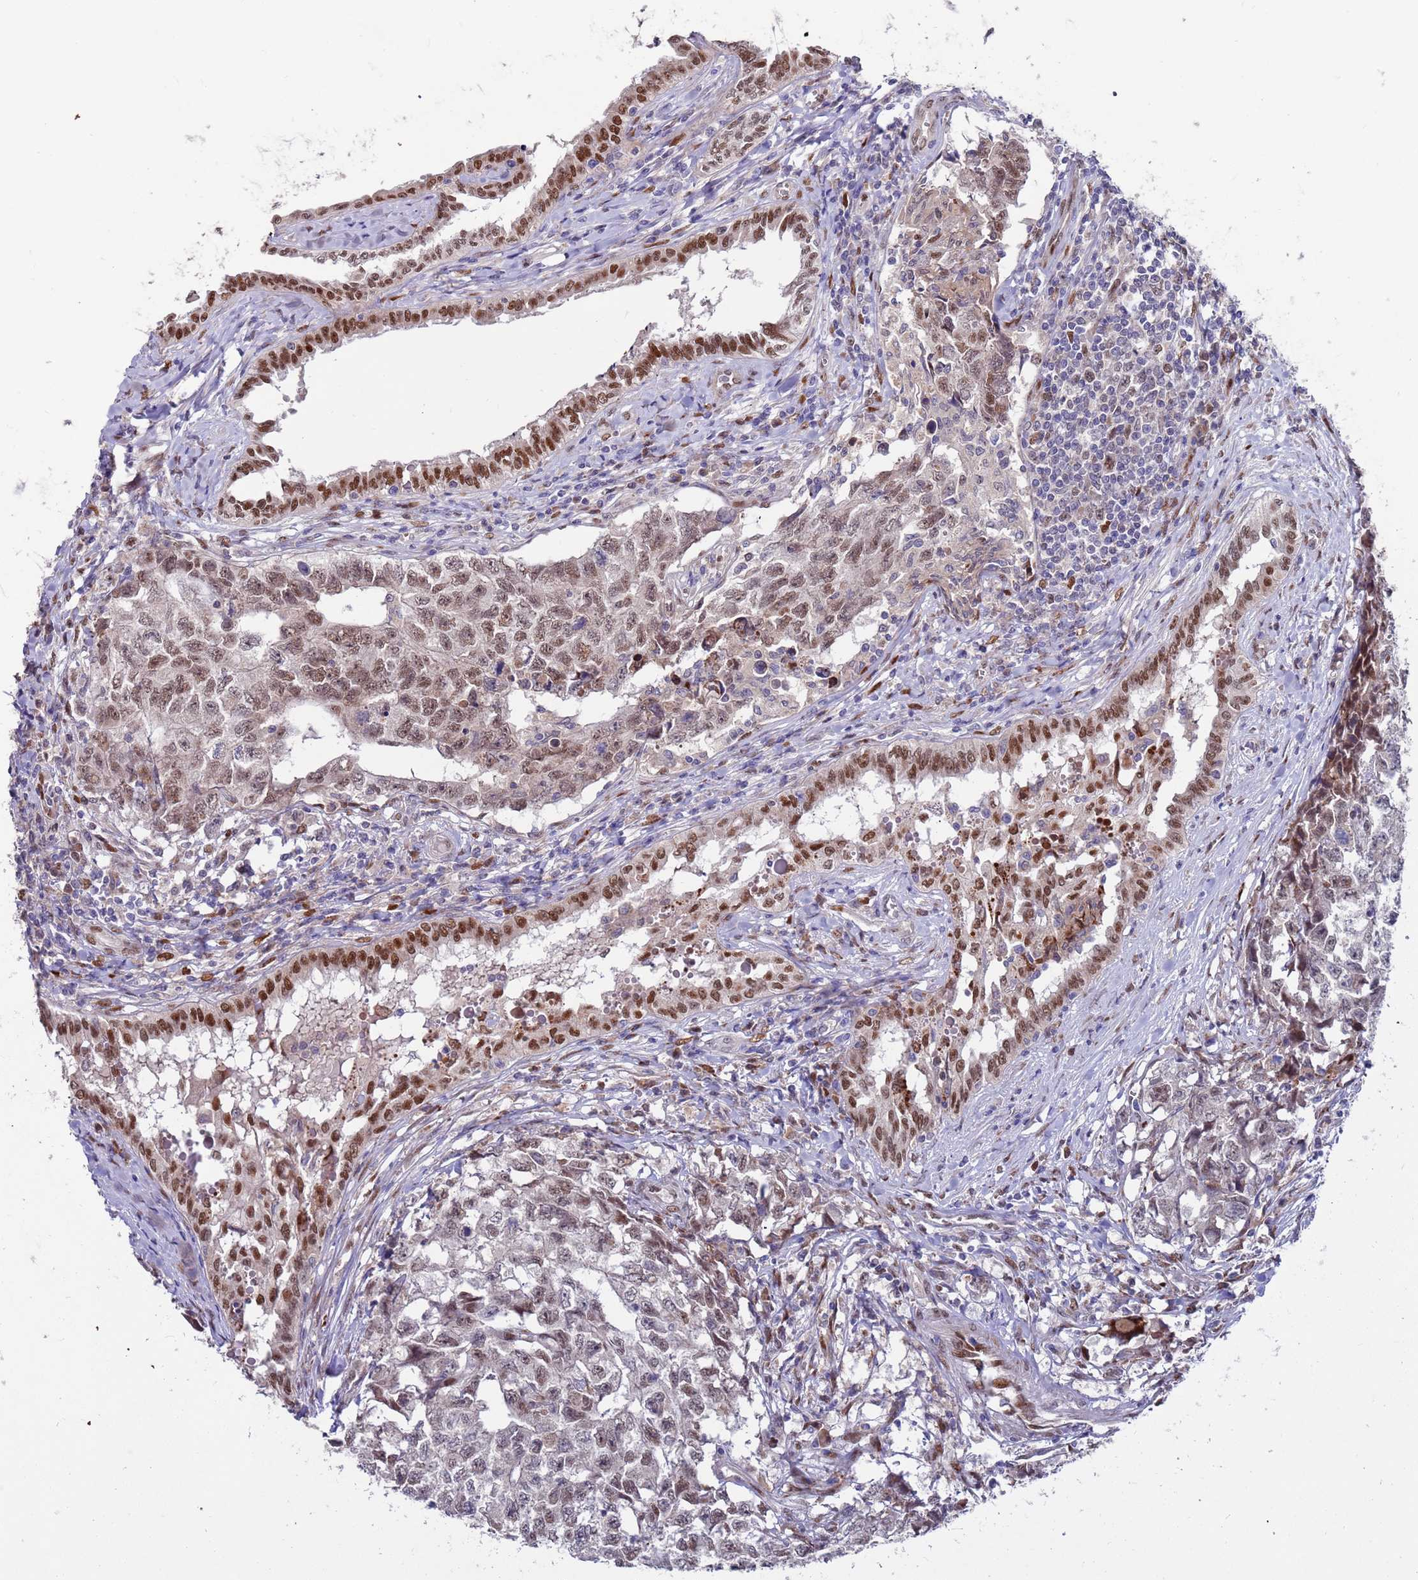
{"staining": {"intensity": "weak", "quantity": ">75%", "location": "nuclear"}, "tissue": "testis cancer", "cell_type": "Tumor cells", "image_type": "cancer", "snomed": [{"axis": "morphology", "description": "Carcinoma, Embryonal, NOS"}, {"axis": "topography", "description": "Testis"}], "caption": "Testis cancer (embryonal carcinoma) tissue displays weak nuclear expression in approximately >75% of tumor cells (DAB IHC with brightfield microscopy, high magnification).", "gene": "FBXO27", "patient": {"sex": "male", "age": 31}}